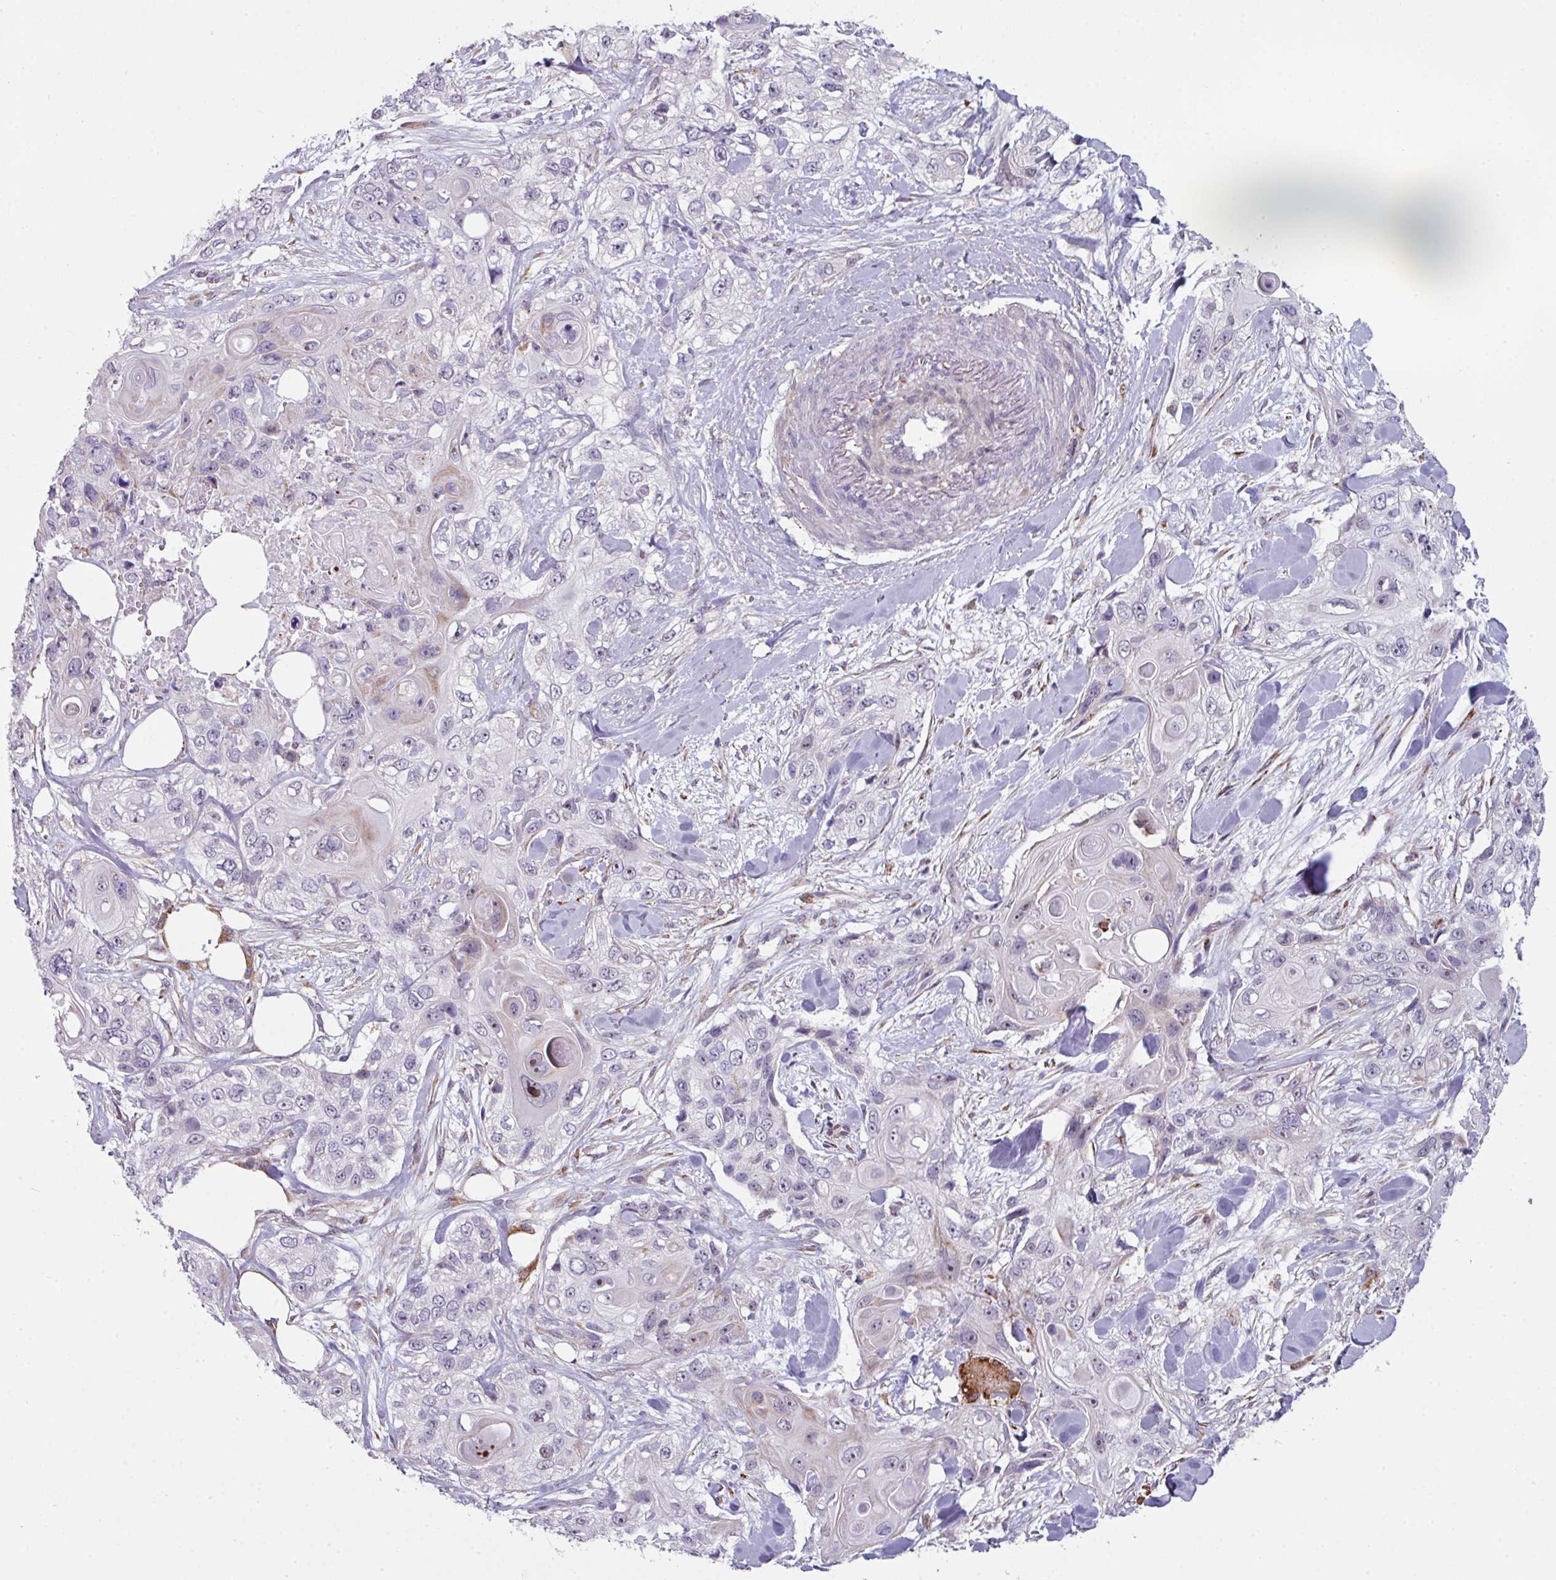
{"staining": {"intensity": "negative", "quantity": "none", "location": "none"}, "tissue": "skin cancer", "cell_type": "Tumor cells", "image_type": "cancer", "snomed": [{"axis": "morphology", "description": "Normal tissue, NOS"}, {"axis": "morphology", "description": "Squamous cell carcinoma, NOS"}, {"axis": "topography", "description": "Skin"}], "caption": "Human skin cancer stained for a protein using immunohistochemistry shows no positivity in tumor cells.", "gene": "BMS1", "patient": {"sex": "male", "age": 72}}